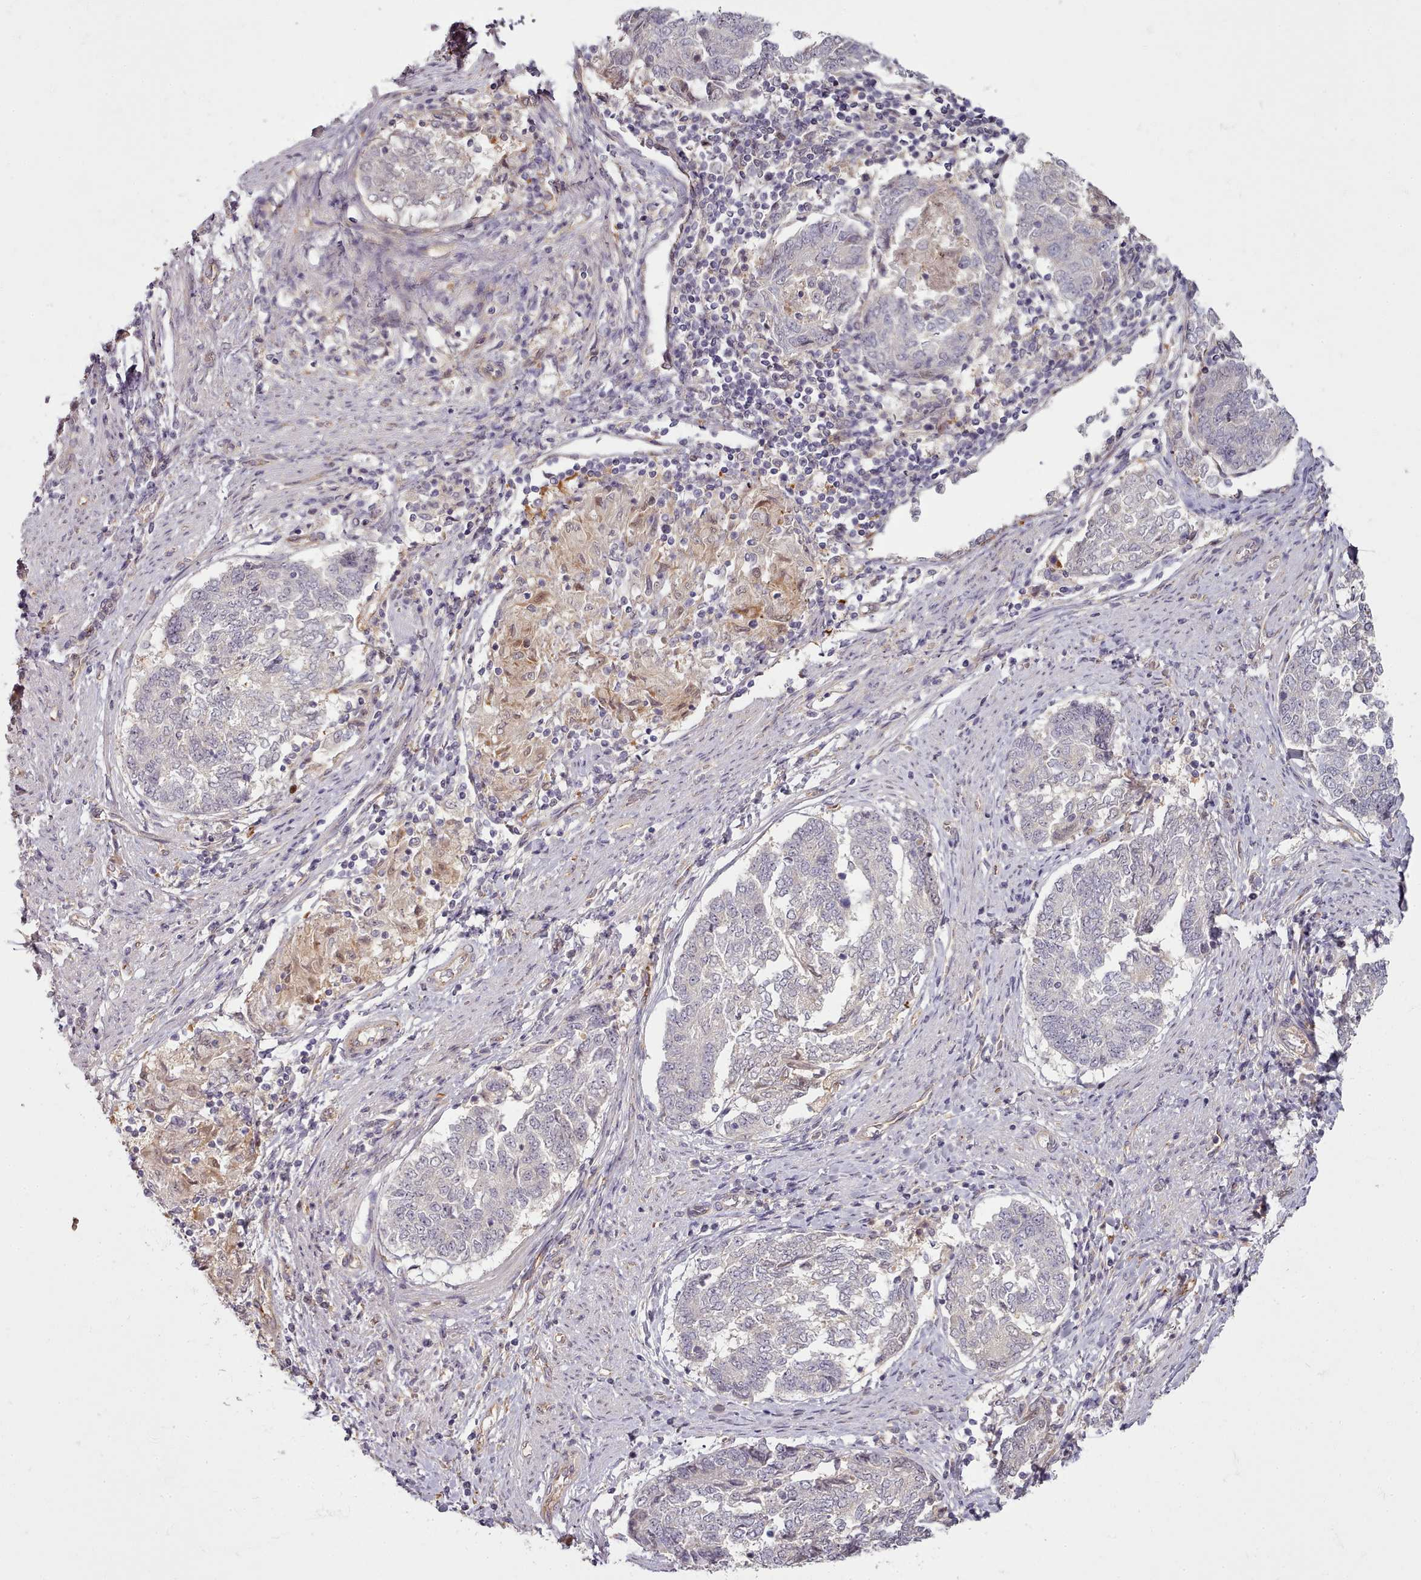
{"staining": {"intensity": "negative", "quantity": "none", "location": "none"}, "tissue": "endometrial cancer", "cell_type": "Tumor cells", "image_type": "cancer", "snomed": [{"axis": "morphology", "description": "Adenocarcinoma, NOS"}, {"axis": "topography", "description": "Endometrium"}], "caption": "Photomicrograph shows no significant protein staining in tumor cells of endometrial adenocarcinoma.", "gene": "C1QTNF5", "patient": {"sex": "female", "age": 80}}